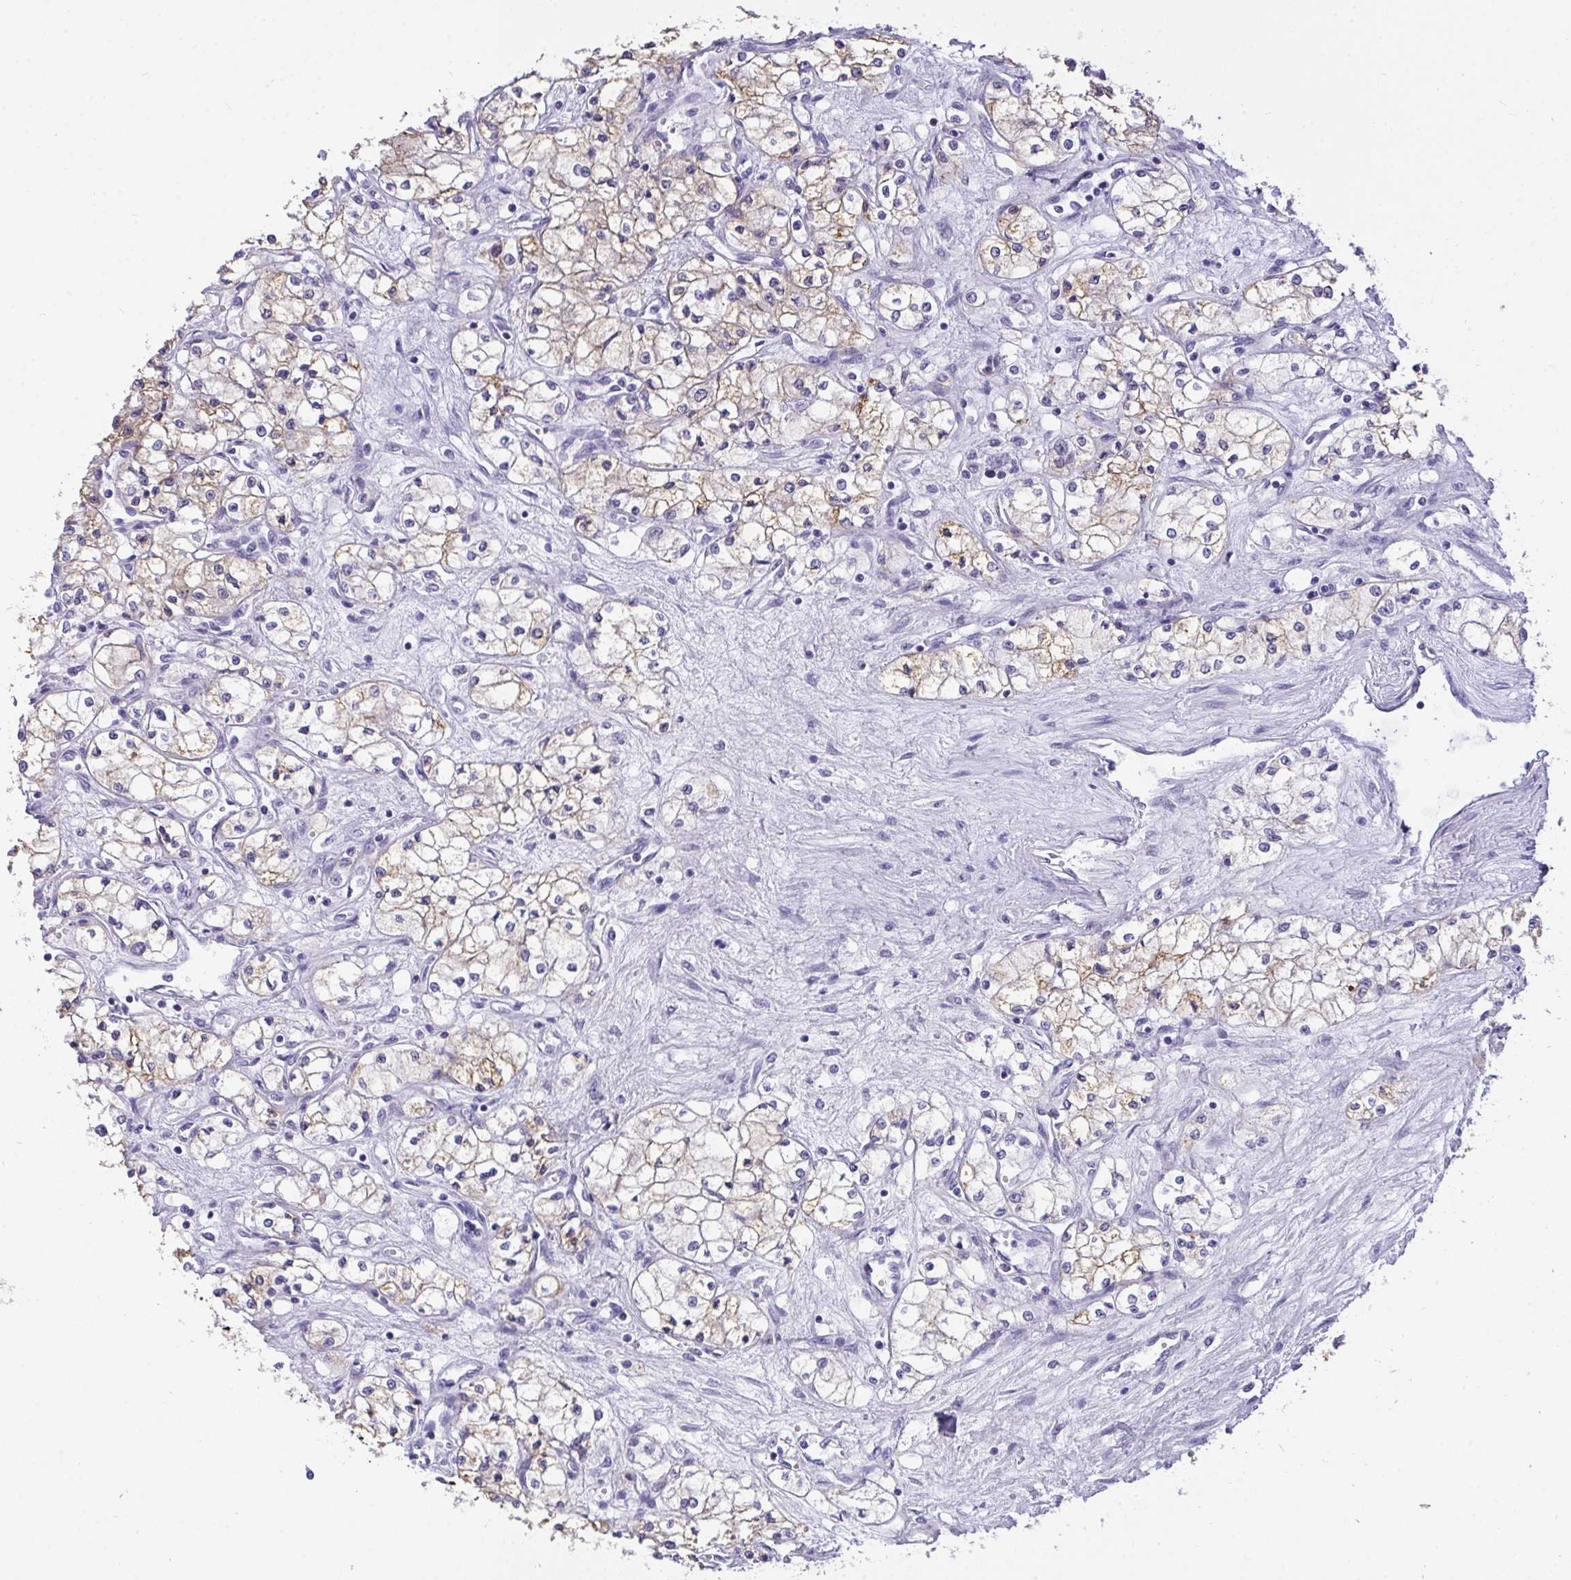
{"staining": {"intensity": "weak", "quantity": "25%-75%", "location": "cytoplasmic/membranous"}, "tissue": "renal cancer", "cell_type": "Tumor cells", "image_type": "cancer", "snomed": [{"axis": "morphology", "description": "Normal tissue, NOS"}, {"axis": "morphology", "description": "Adenocarcinoma, NOS"}, {"axis": "topography", "description": "Kidney"}], "caption": "High-power microscopy captured an immunohistochemistry (IHC) image of renal cancer, revealing weak cytoplasmic/membranous positivity in approximately 25%-75% of tumor cells. (IHC, brightfield microscopy, high magnification).", "gene": "VGLL3", "patient": {"sex": "male", "age": 59}}